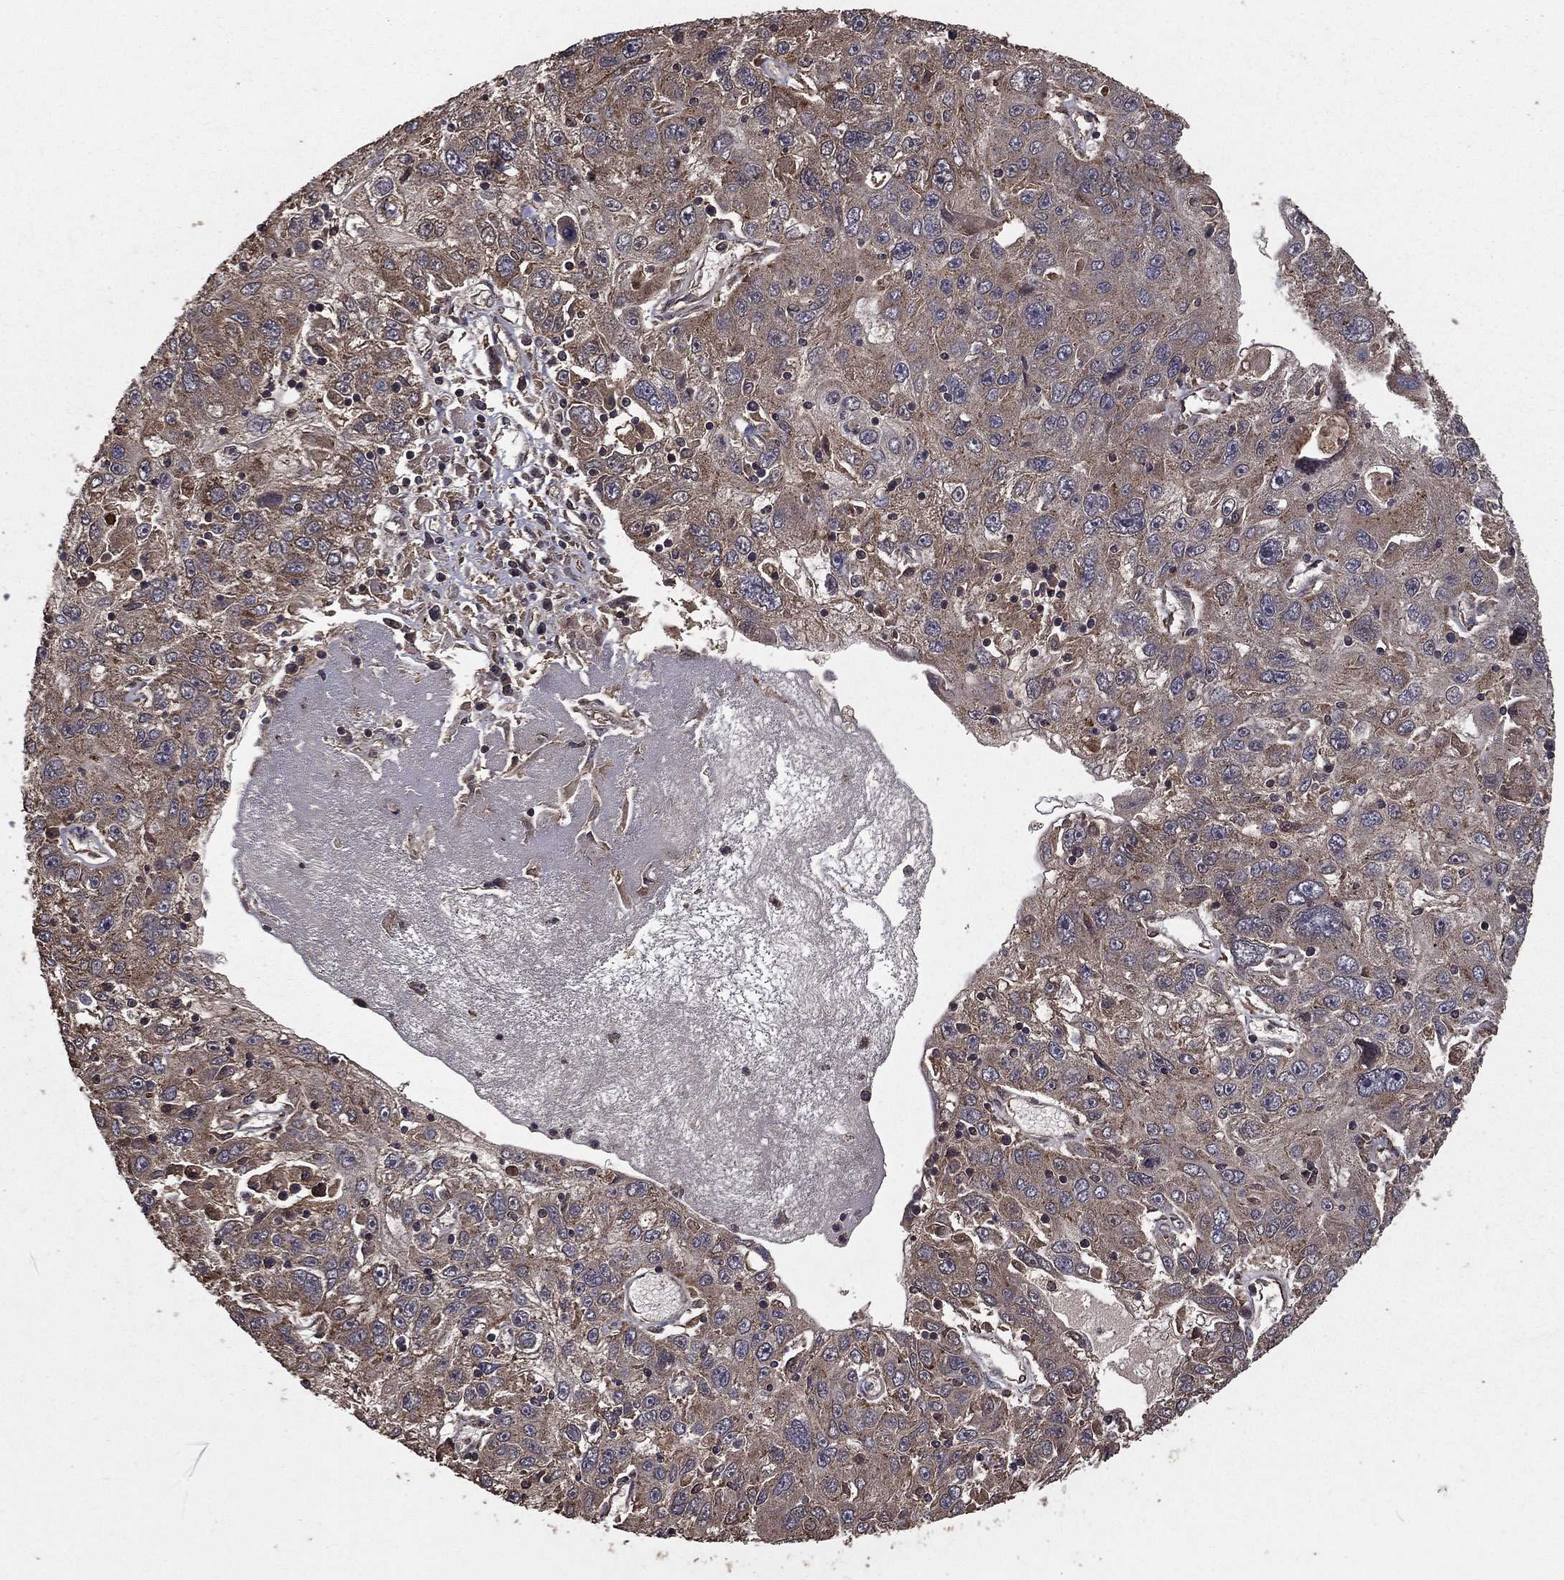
{"staining": {"intensity": "weak", "quantity": "<25%", "location": "cytoplasmic/membranous"}, "tissue": "stomach cancer", "cell_type": "Tumor cells", "image_type": "cancer", "snomed": [{"axis": "morphology", "description": "Adenocarcinoma, NOS"}, {"axis": "topography", "description": "Stomach"}], "caption": "Immunohistochemistry image of neoplastic tissue: human adenocarcinoma (stomach) stained with DAB (3,3'-diaminobenzidine) demonstrates no significant protein staining in tumor cells.", "gene": "BIRC6", "patient": {"sex": "male", "age": 56}}